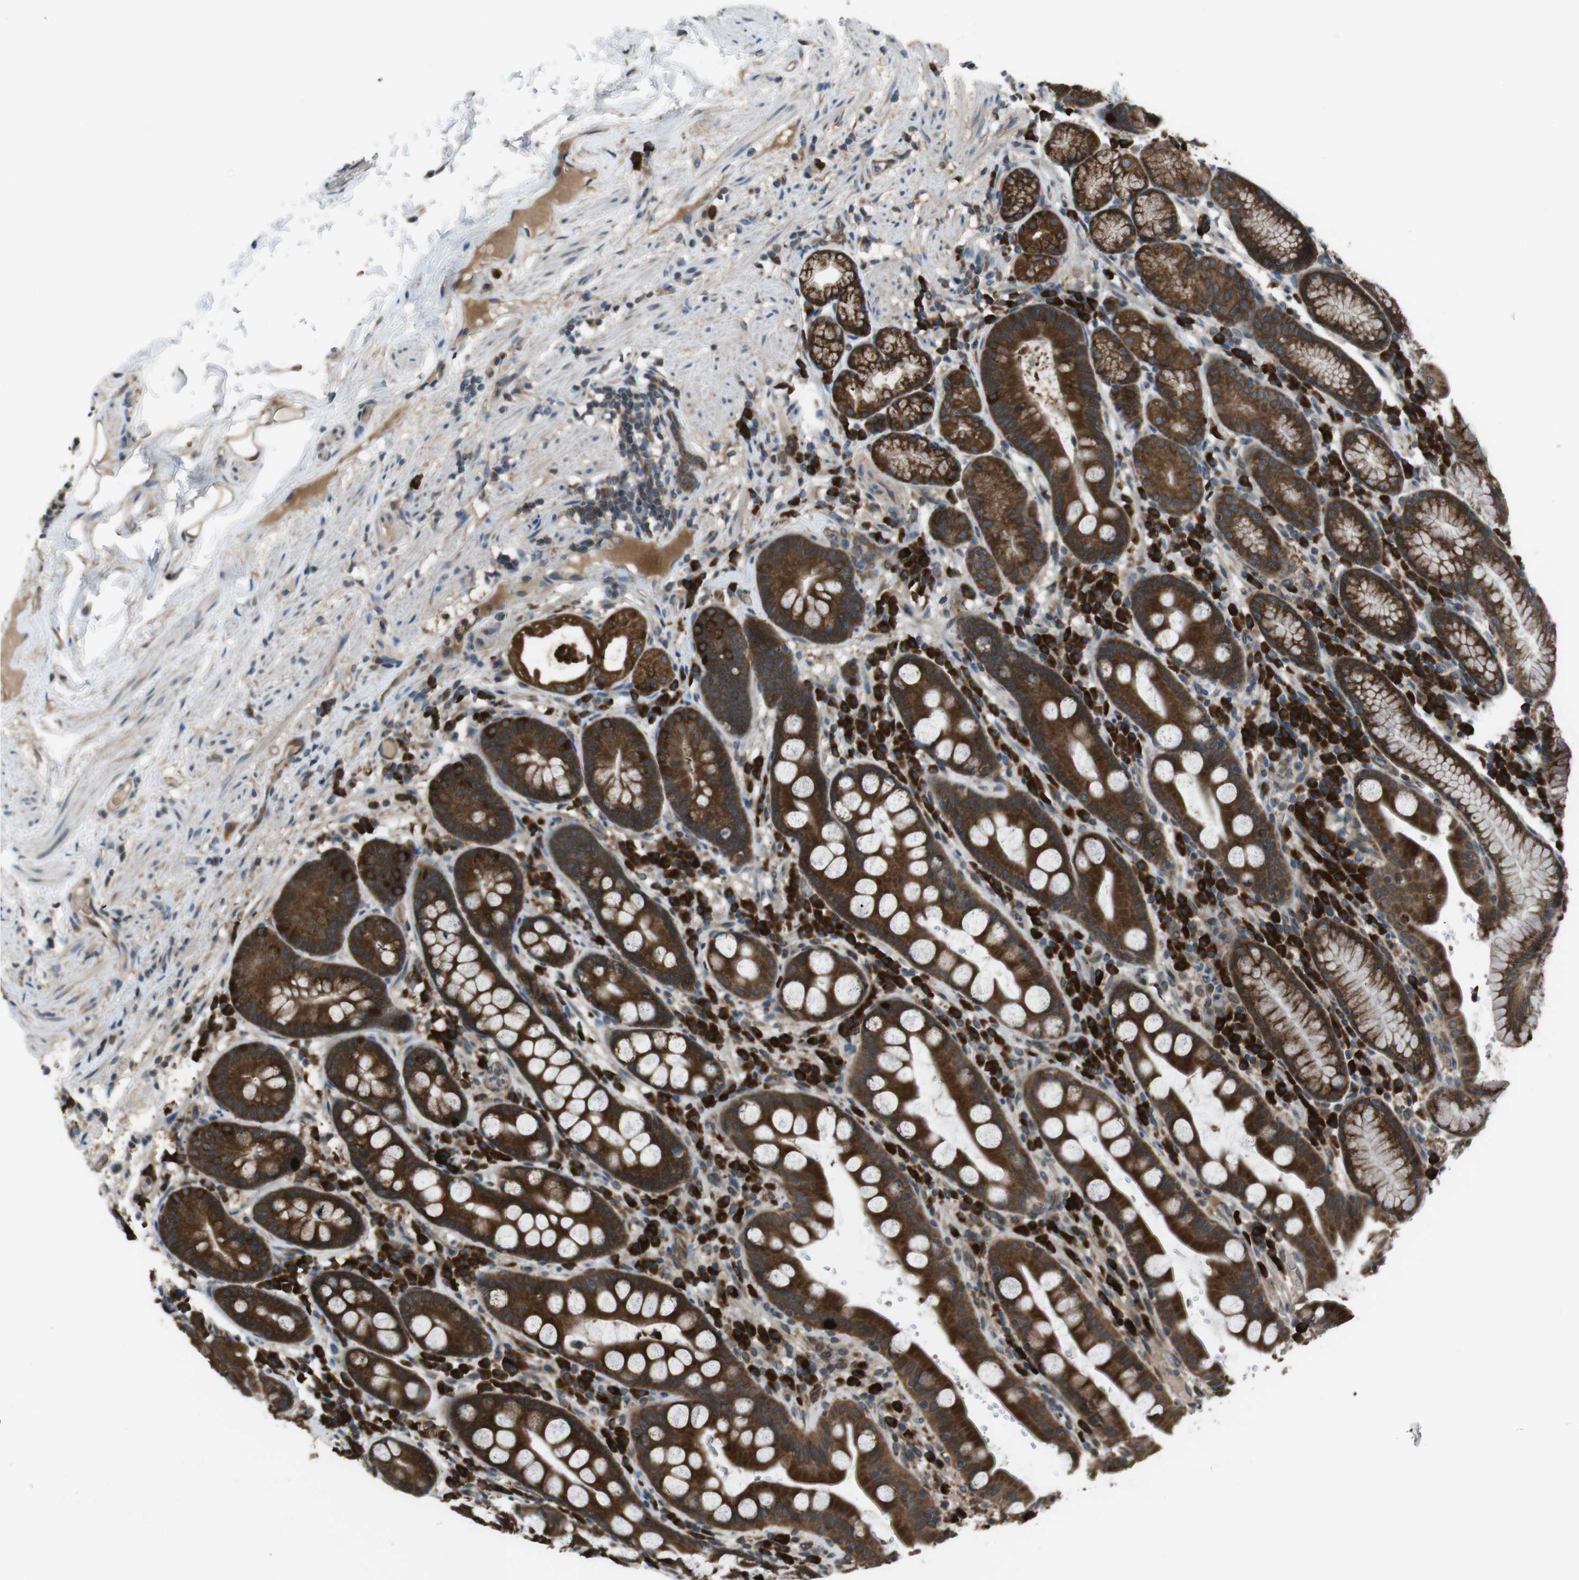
{"staining": {"intensity": "strong", "quantity": ">75%", "location": "cytoplasmic/membranous"}, "tissue": "stomach", "cell_type": "Glandular cells", "image_type": "normal", "snomed": [{"axis": "morphology", "description": "Normal tissue, NOS"}, {"axis": "topography", "description": "Stomach, lower"}], "caption": "The micrograph shows immunohistochemical staining of benign stomach. There is strong cytoplasmic/membranous expression is appreciated in approximately >75% of glandular cells. The protein of interest is shown in brown color, while the nuclei are stained blue.", "gene": "SSR3", "patient": {"sex": "male", "age": 52}}